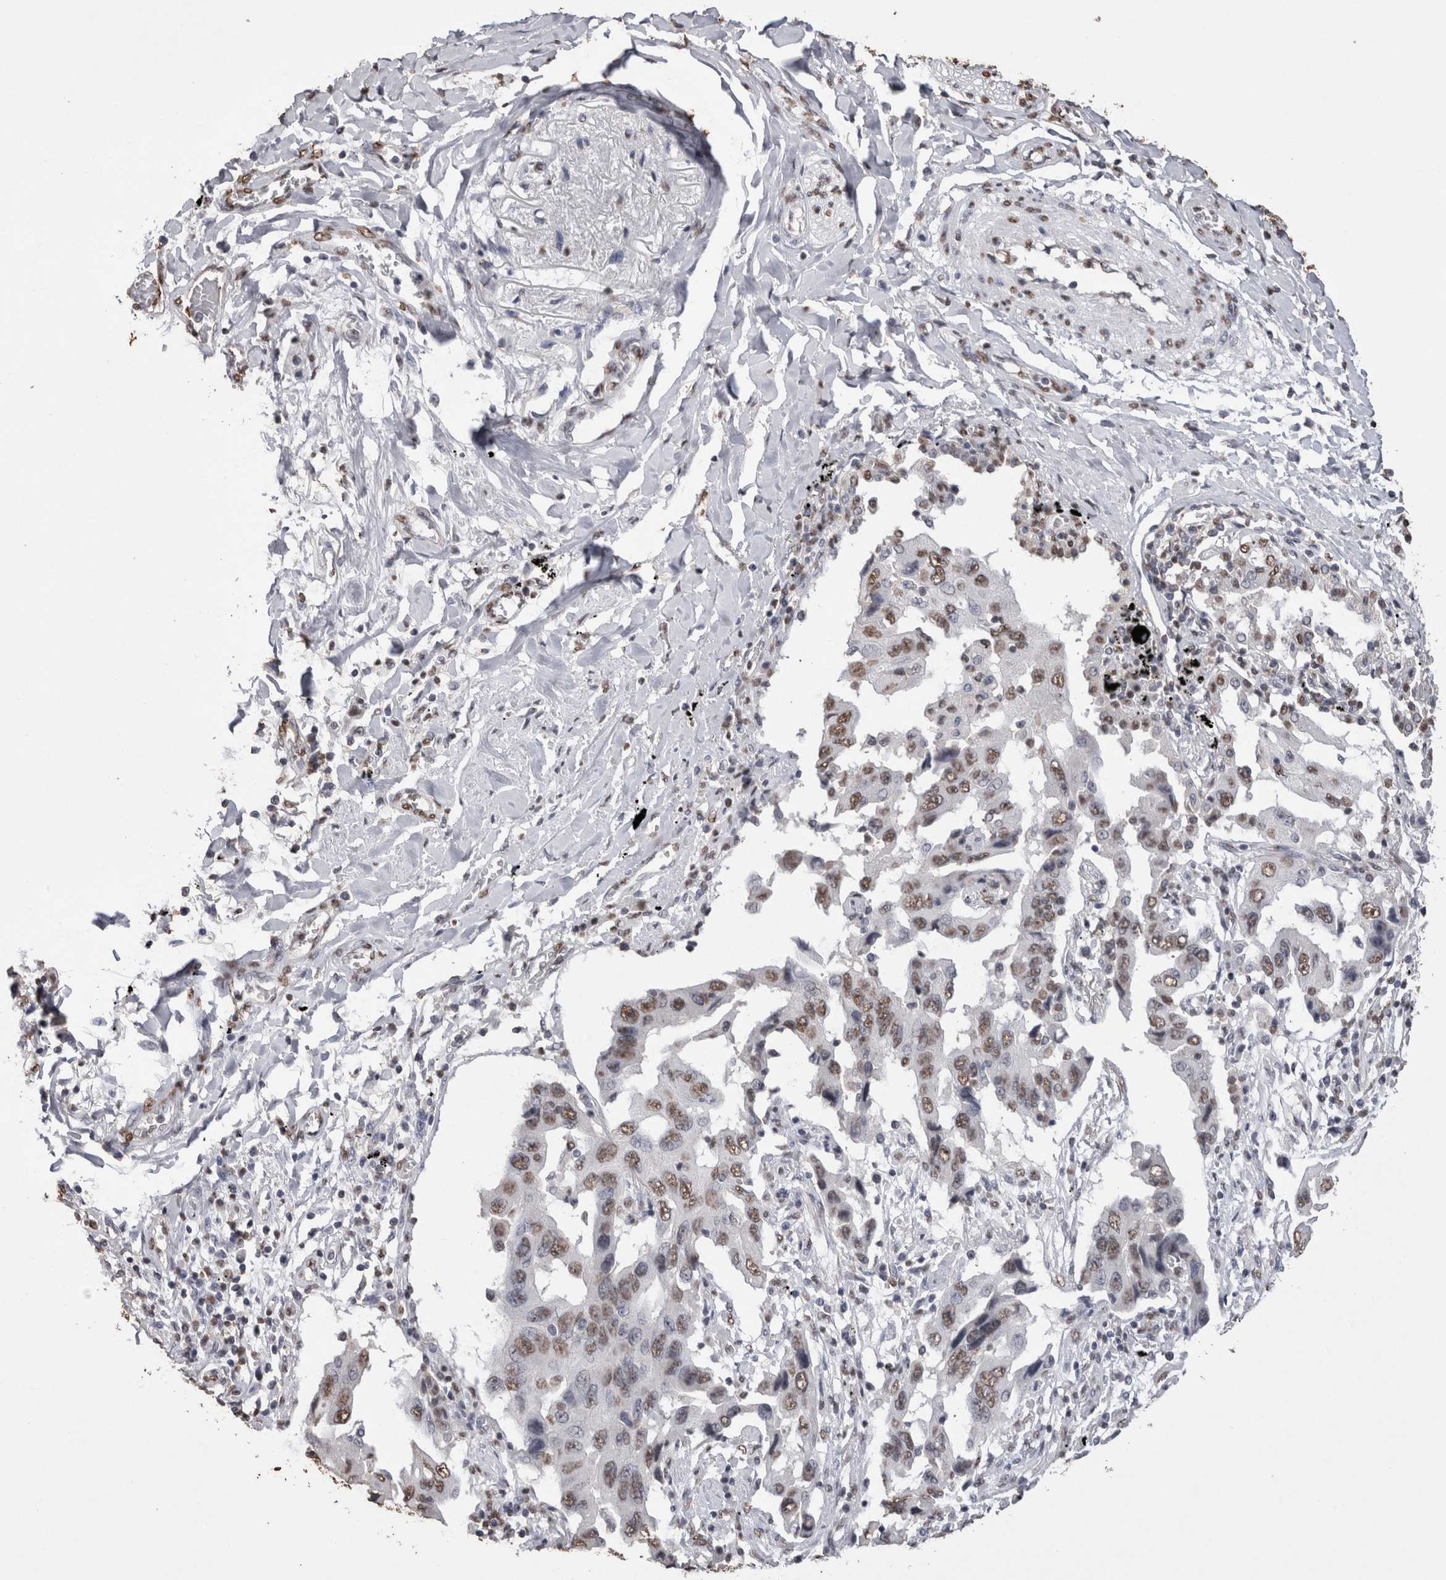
{"staining": {"intensity": "moderate", "quantity": ">75%", "location": "nuclear"}, "tissue": "lung cancer", "cell_type": "Tumor cells", "image_type": "cancer", "snomed": [{"axis": "morphology", "description": "Adenocarcinoma, NOS"}, {"axis": "topography", "description": "Lung"}], "caption": "High-magnification brightfield microscopy of lung cancer stained with DAB (brown) and counterstained with hematoxylin (blue). tumor cells exhibit moderate nuclear staining is seen in about>75% of cells.", "gene": "NTHL1", "patient": {"sex": "female", "age": 65}}